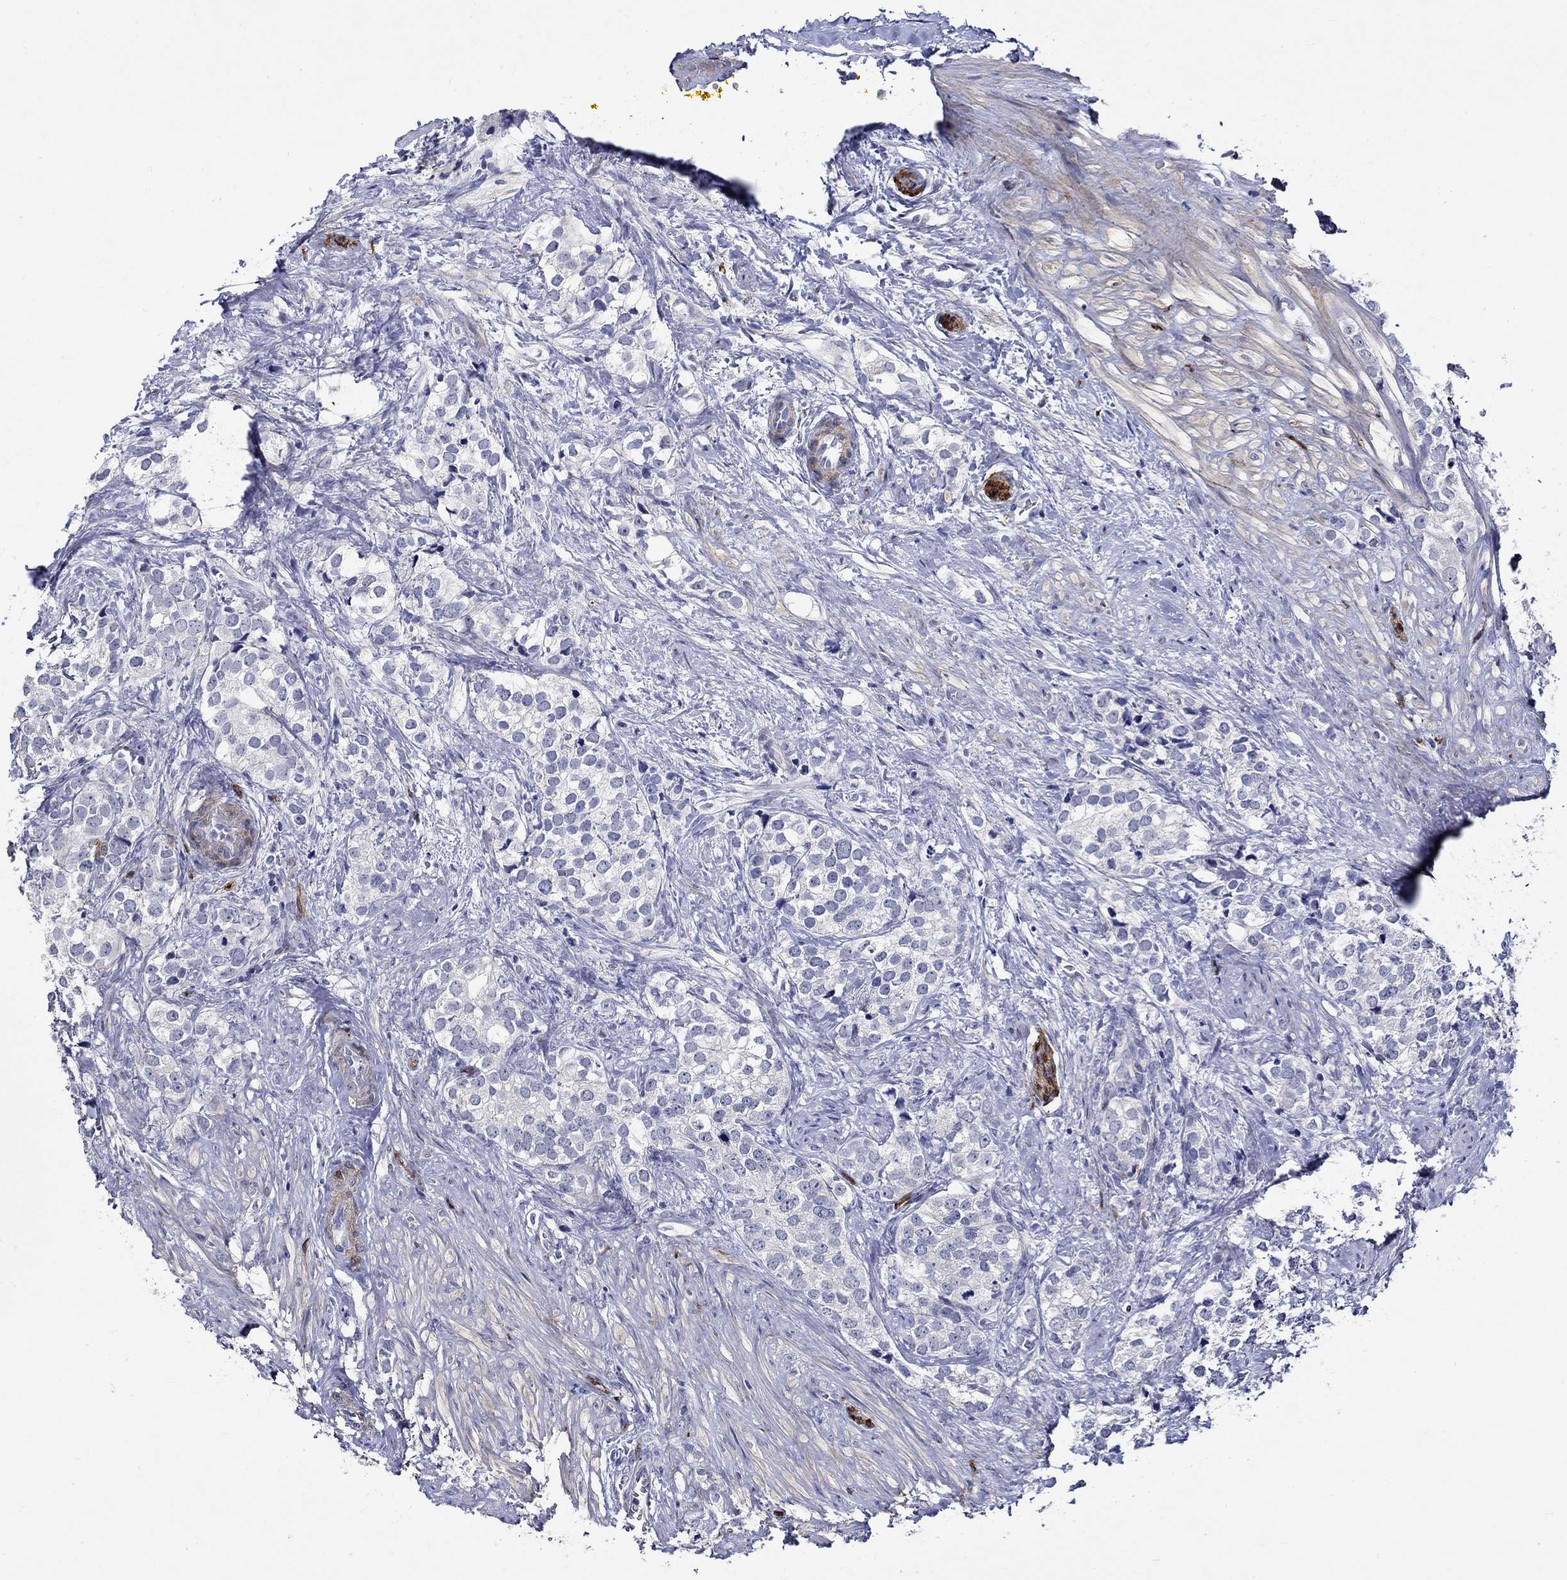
{"staining": {"intensity": "negative", "quantity": "none", "location": "none"}, "tissue": "prostate cancer", "cell_type": "Tumor cells", "image_type": "cancer", "snomed": [{"axis": "morphology", "description": "Adenocarcinoma, NOS"}, {"axis": "topography", "description": "Prostate and seminal vesicle, NOS"}], "caption": "DAB immunohistochemical staining of adenocarcinoma (prostate) reveals no significant staining in tumor cells.", "gene": "CRYAB", "patient": {"sex": "male", "age": 63}}